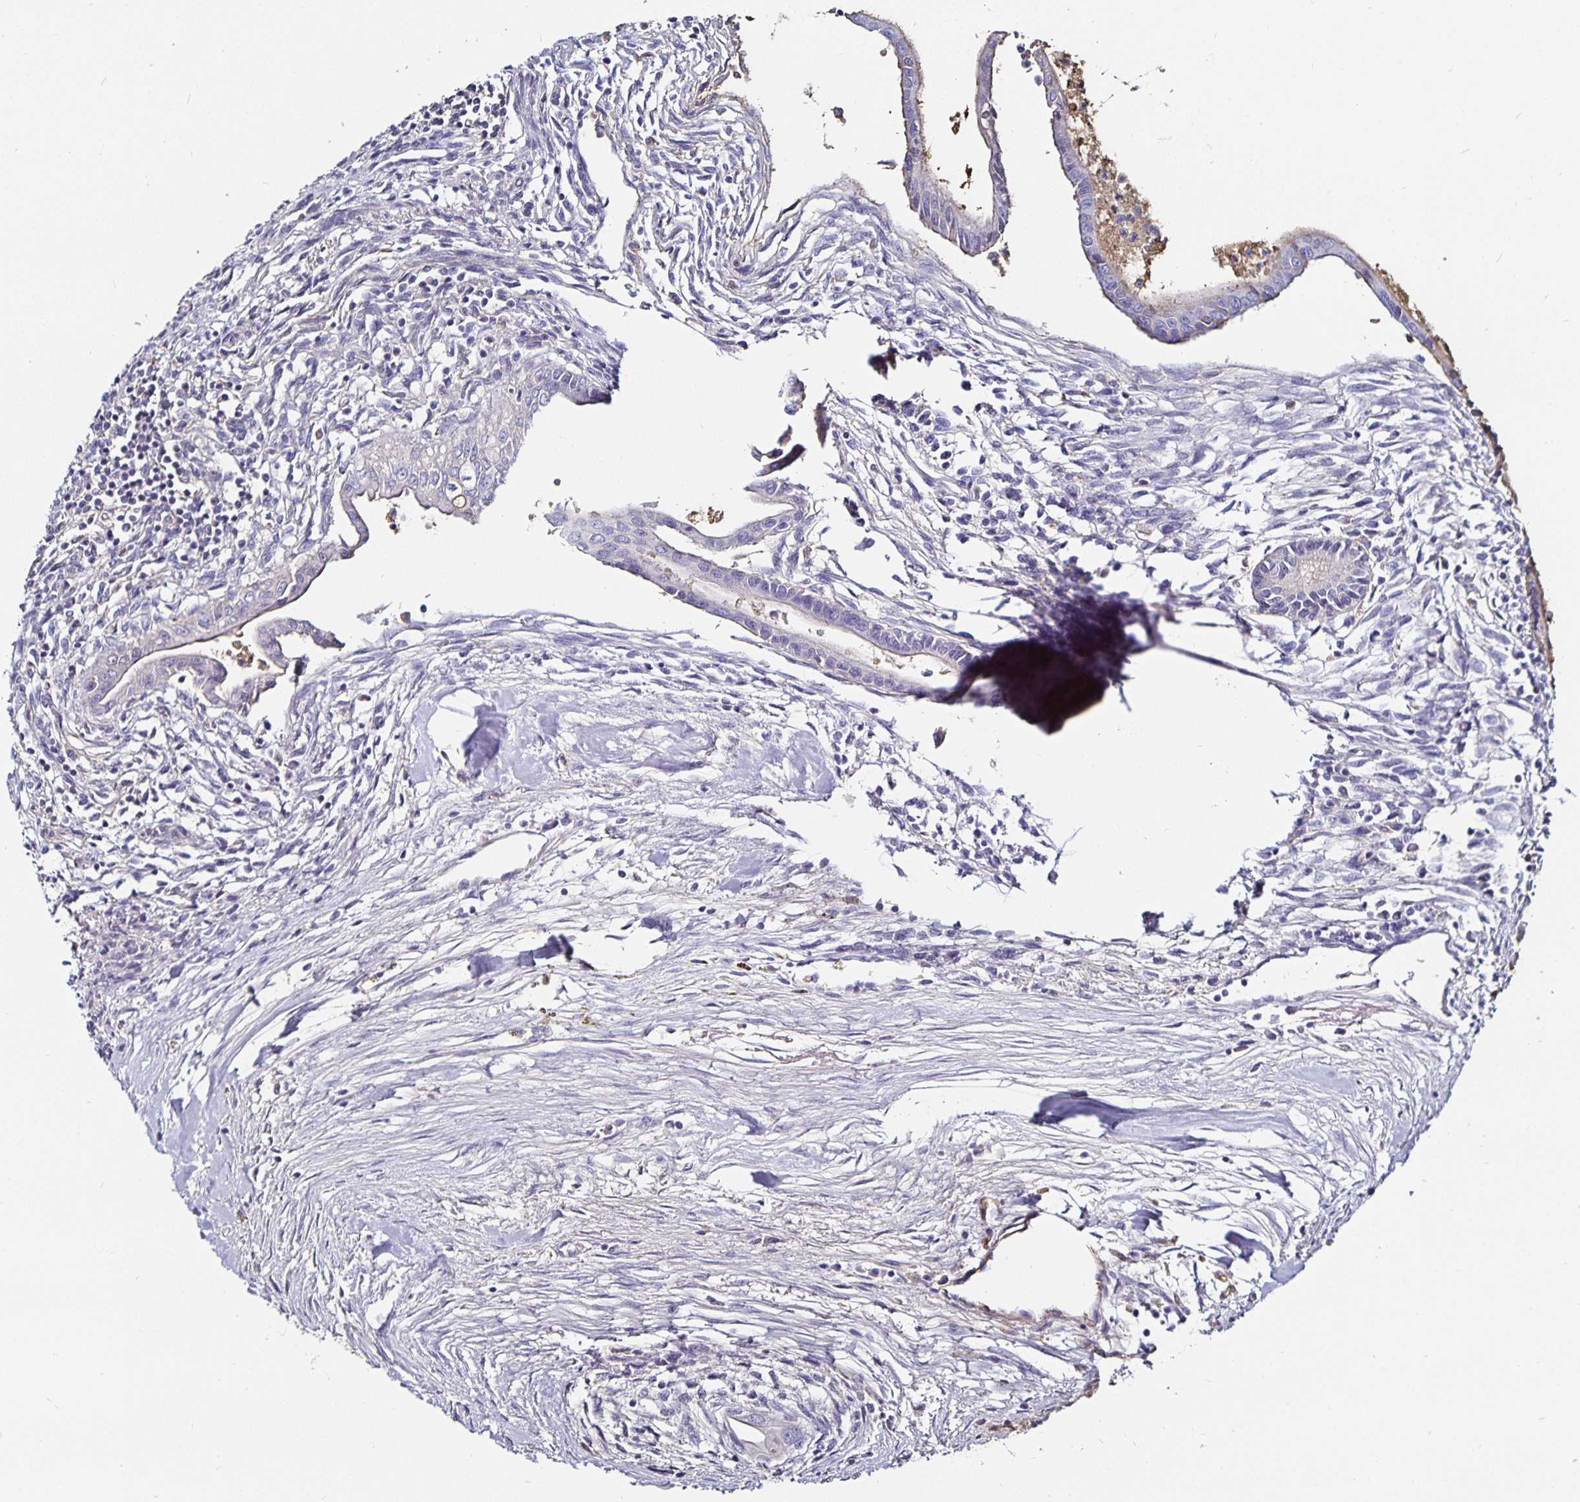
{"staining": {"intensity": "negative", "quantity": "none", "location": "none"}, "tissue": "testis cancer", "cell_type": "Tumor cells", "image_type": "cancer", "snomed": [{"axis": "morphology", "description": "Carcinoma, Embryonal, NOS"}, {"axis": "topography", "description": "Testis"}], "caption": "There is no significant positivity in tumor cells of embryonal carcinoma (testis).", "gene": "TTR", "patient": {"sex": "male", "age": 37}}